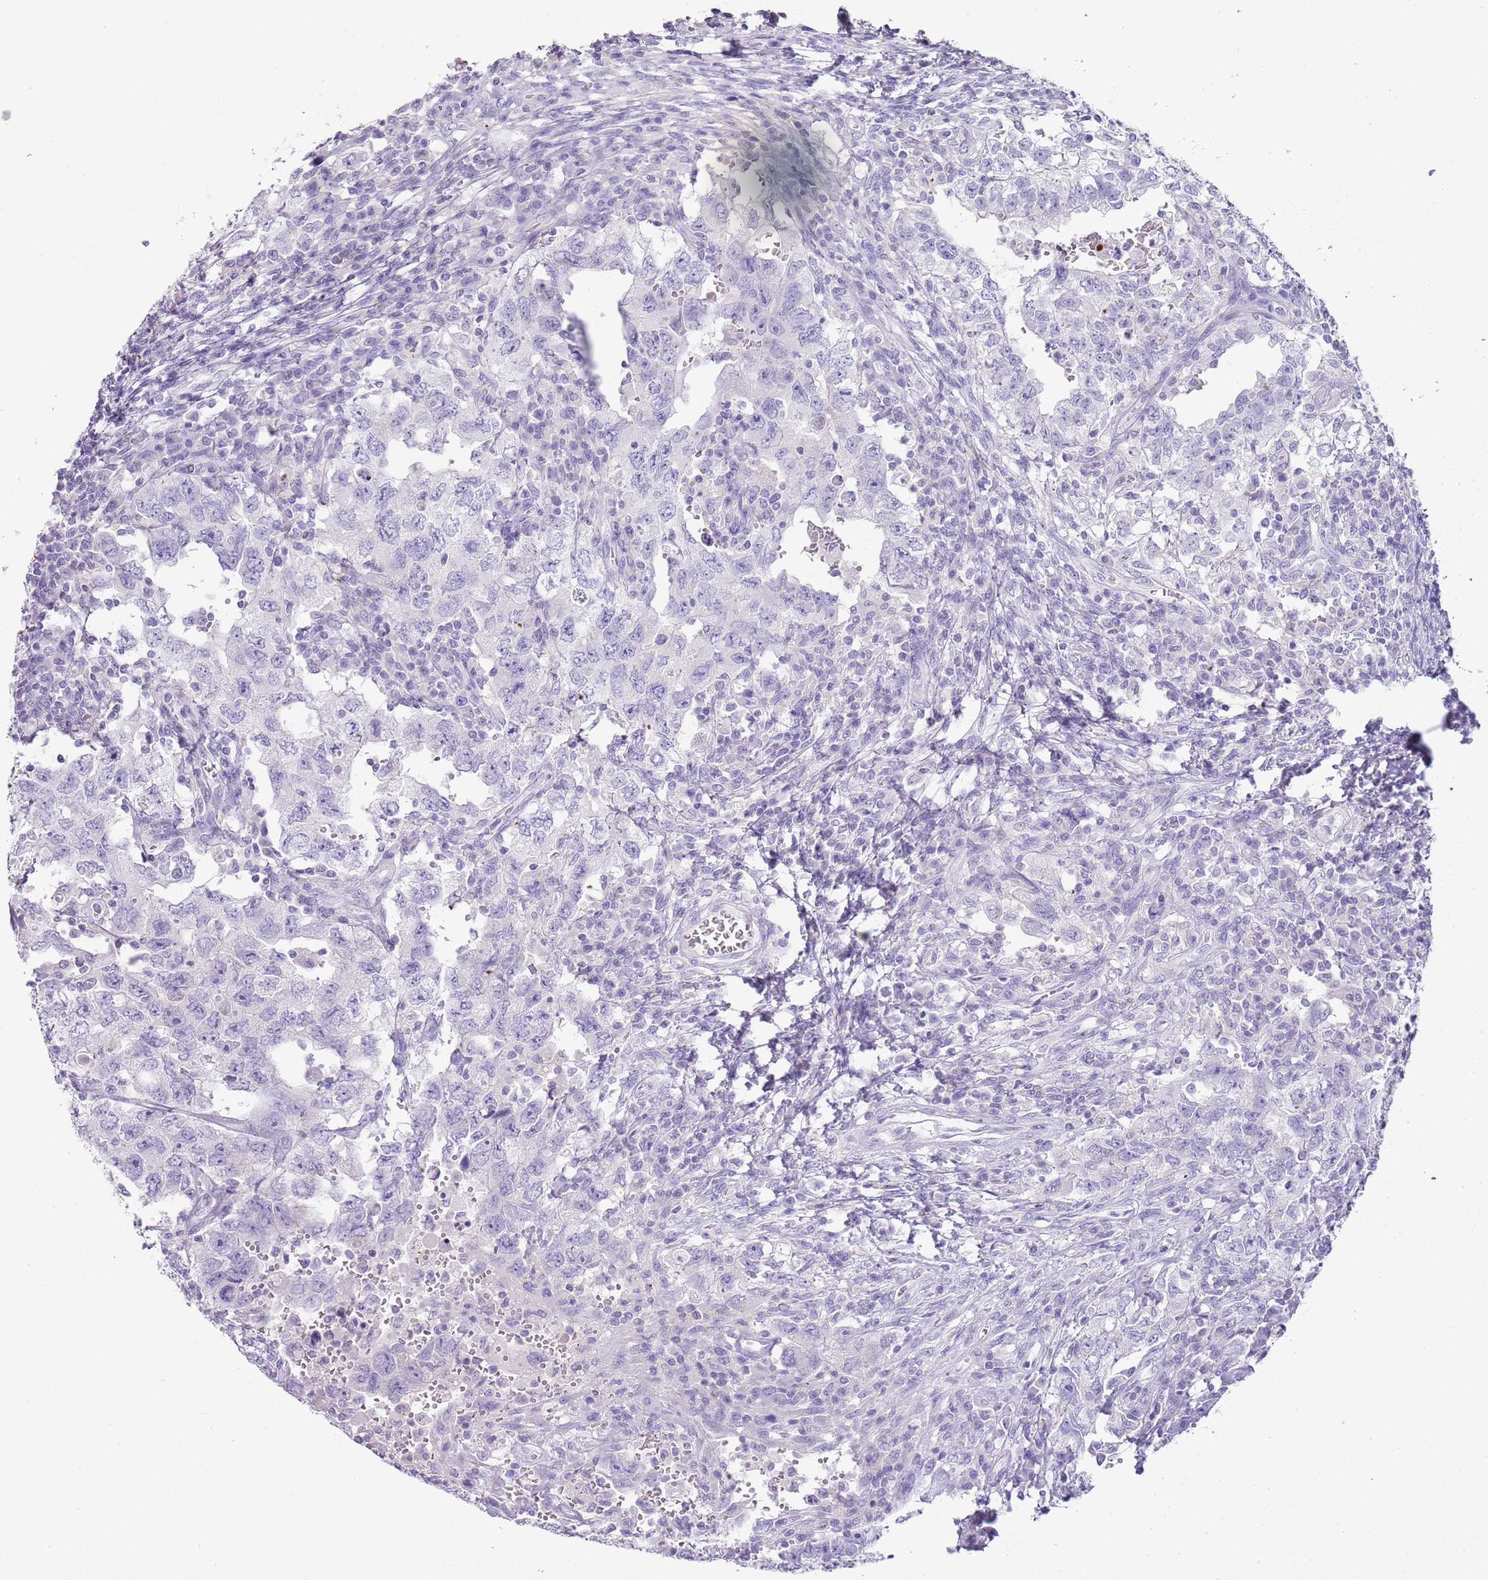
{"staining": {"intensity": "negative", "quantity": "none", "location": "none"}, "tissue": "testis cancer", "cell_type": "Tumor cells", "image_type": "cancer", "snomed": [{"axis": "morphology", "description": "Carcinoma, Embryonal, NOS"}, {"axis": "topography", "description": "Testis"}], "caption": "This is an IHC photomicrograph of testis embryonal carcinoma. There is no staining in tumor cells.", "gene": "NBPF20", "patient": {"sex": "male", "age": 26}}